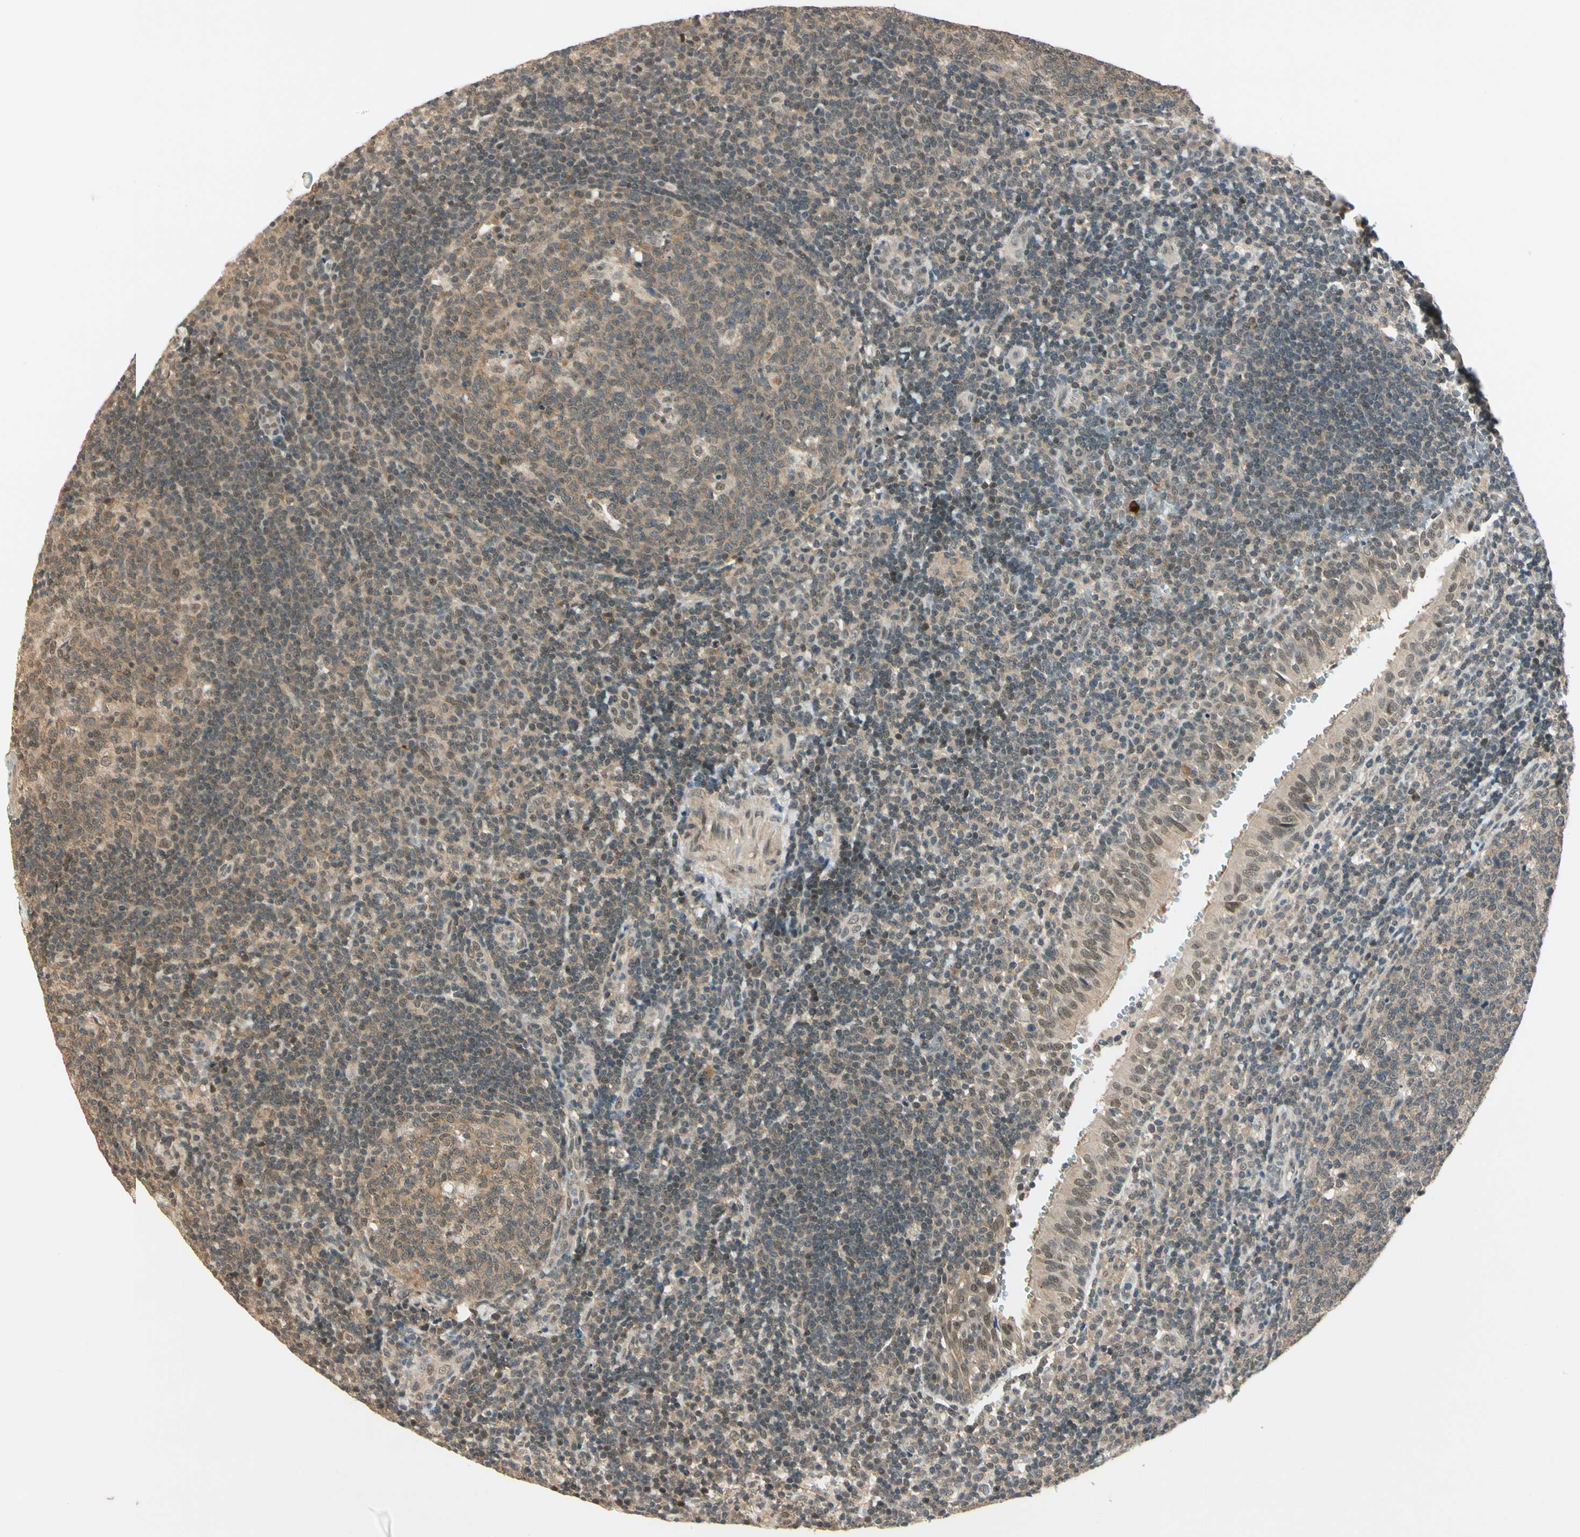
{"staining": {"intensity": "weak", "quantity": ">75%", "location": "cytoplasmic/membranous"}, "tissue": "tonsil", "cell_type": "Germinal center cells", "image_type": "normal", "snomed": [{"axis": "morphology", "description": "Normal tissue, NOS"}, {"axis": "topography", "description": "Tonsil"}], "caption": "The histopathology image displays immunohistochemical staining of normal tonsil. There is weak cytoplasmic/membranous positivity is seen in approximately >75% of germinal center cells.", "gene": "ZSCAN12", "patient": {"sex": "female", "age": 40}}